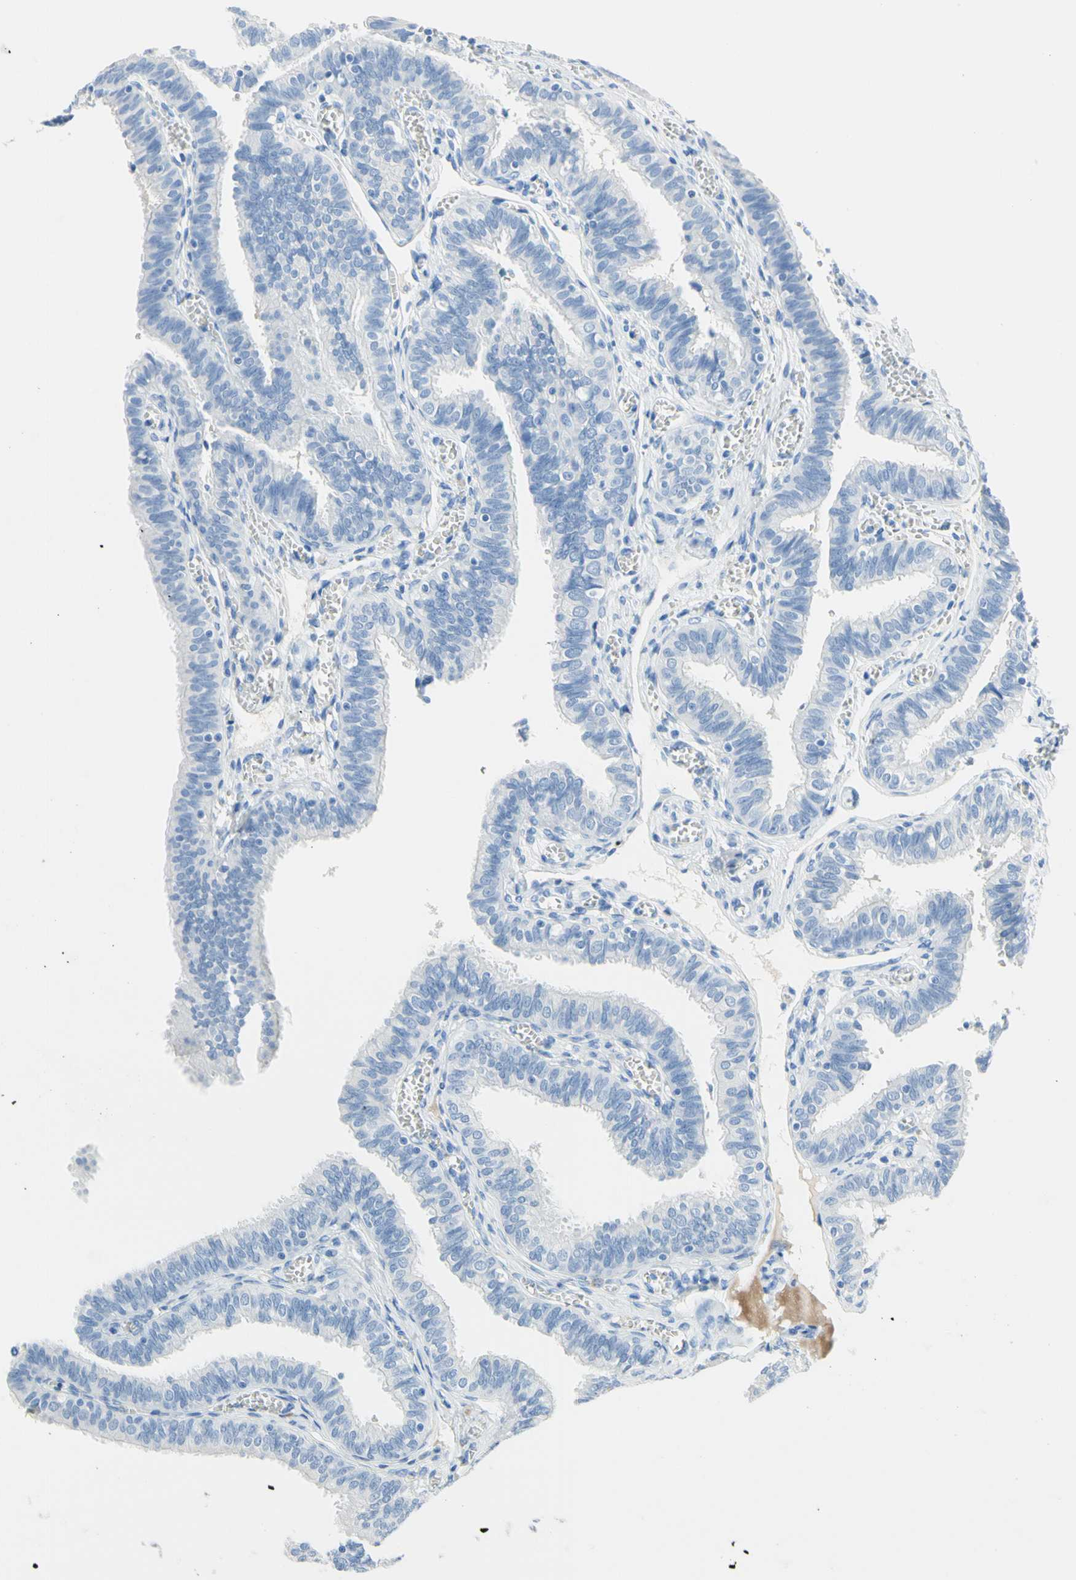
{"staining": {"intensity": "negative", "quantity": "none", "location": "none"}, "tissue": "fallopian tube", "cell_type": "Glandular cells", "image_type": "normal", "snomed": [{"axis": "morphology", "description": "Normal tissue, NOS"}, {"axis": "topography", "description": "Fallopian tube"}], "caption": "This histopathology image is of normal fallopian tube stained with immunohistochemistry to label a protein in brown with the nuclei are counter-stained blue. There is no expression in glandular cells. (Immunohistochemistry, brightfield microscopy, high magnification).", "gene": "IL6ST", "patient": {"sex": "female", "age": 46}}